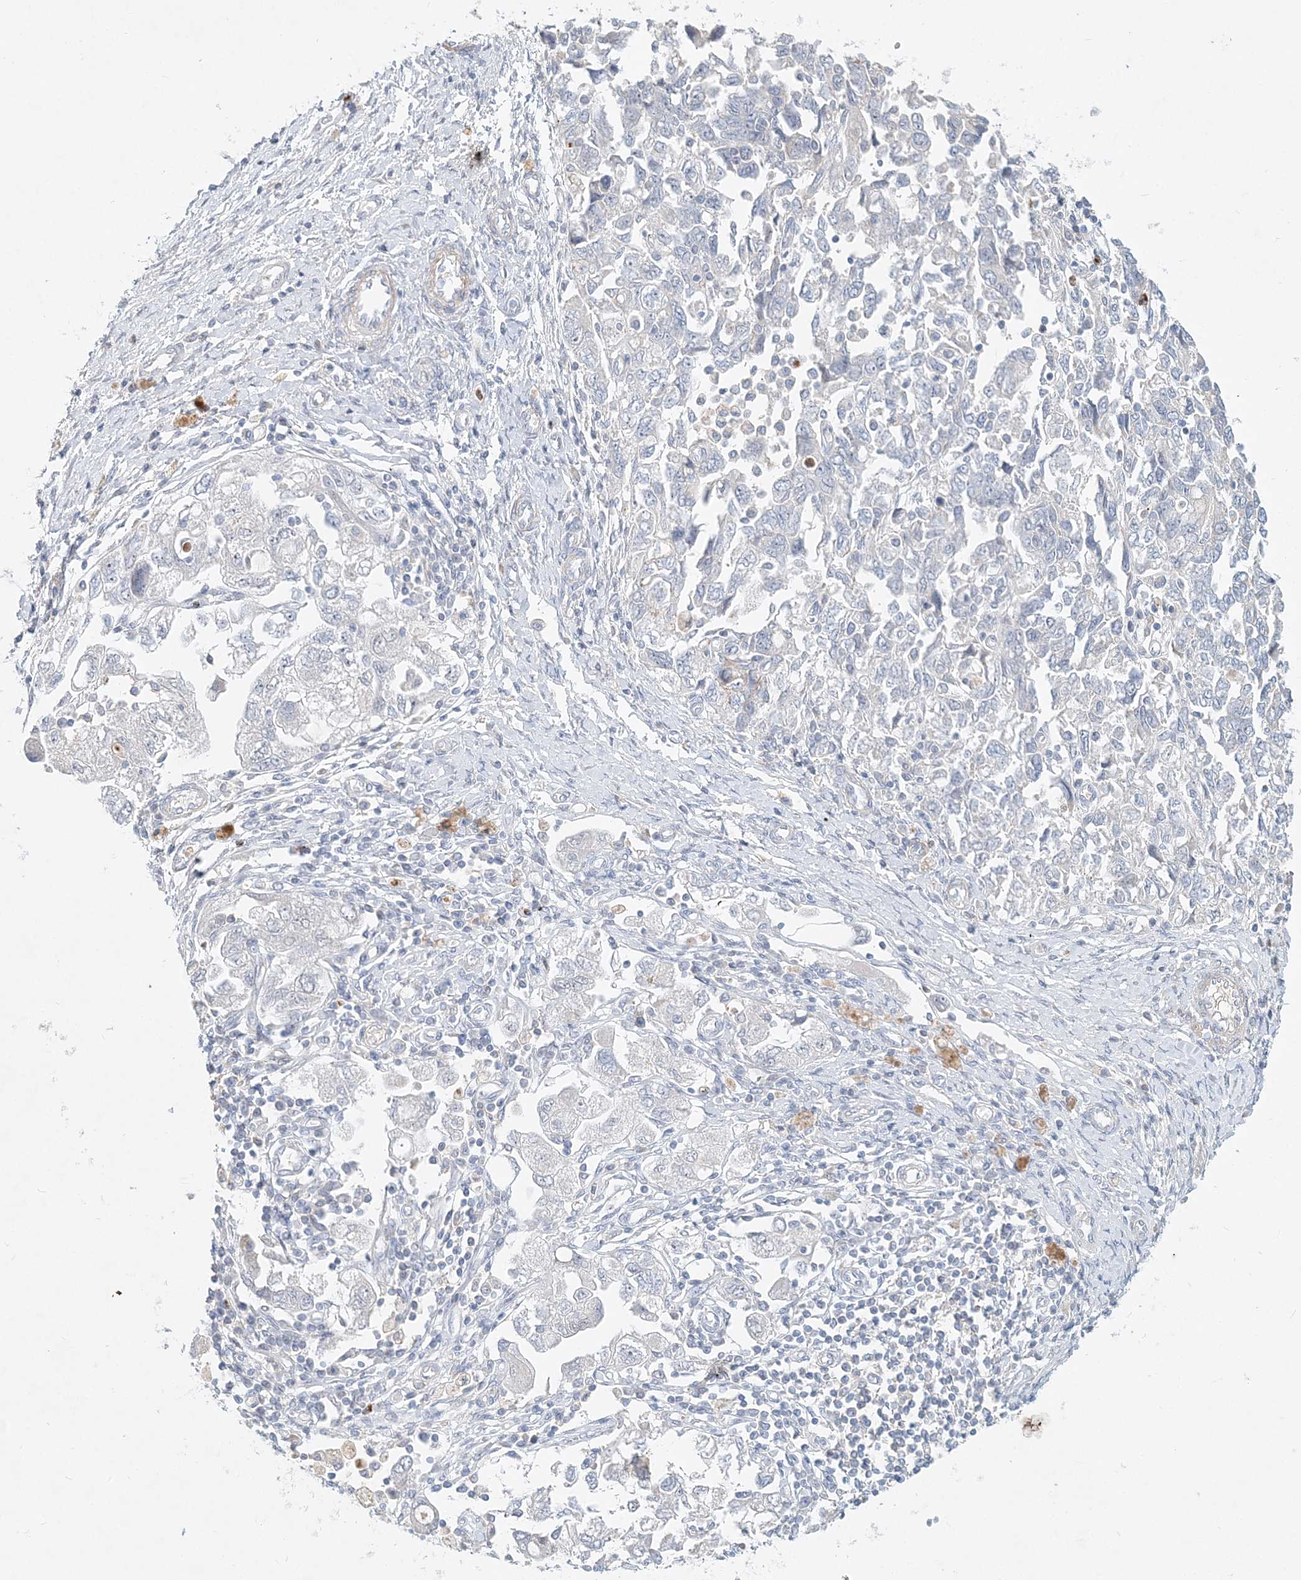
{"staining": {"intensity": "negative", "quantity": "none", "location": "none"}, "tissue": "ovarian cancer", "cell_type": "Tumor cells", "image_type": "cancer", "snomed": [{"axis": "morphology", "description": "Carcinoma, NOS"}, {"axis": "morphology", "description": "Cystadenocarcinoma, serous, NOS"}, {"axis": "topography", "description": "Ovary"}], "caption": "Immunohistochemistry (IHC) of ovarian cancer (serous cystadenocarcinoma) reveals no positivity in tumor cells. (Brightfield microscopy of DAB immunohistochemistry at high magnification).", "gene": "DNAH5", "patient": {"sex": "female", "age": 69}}